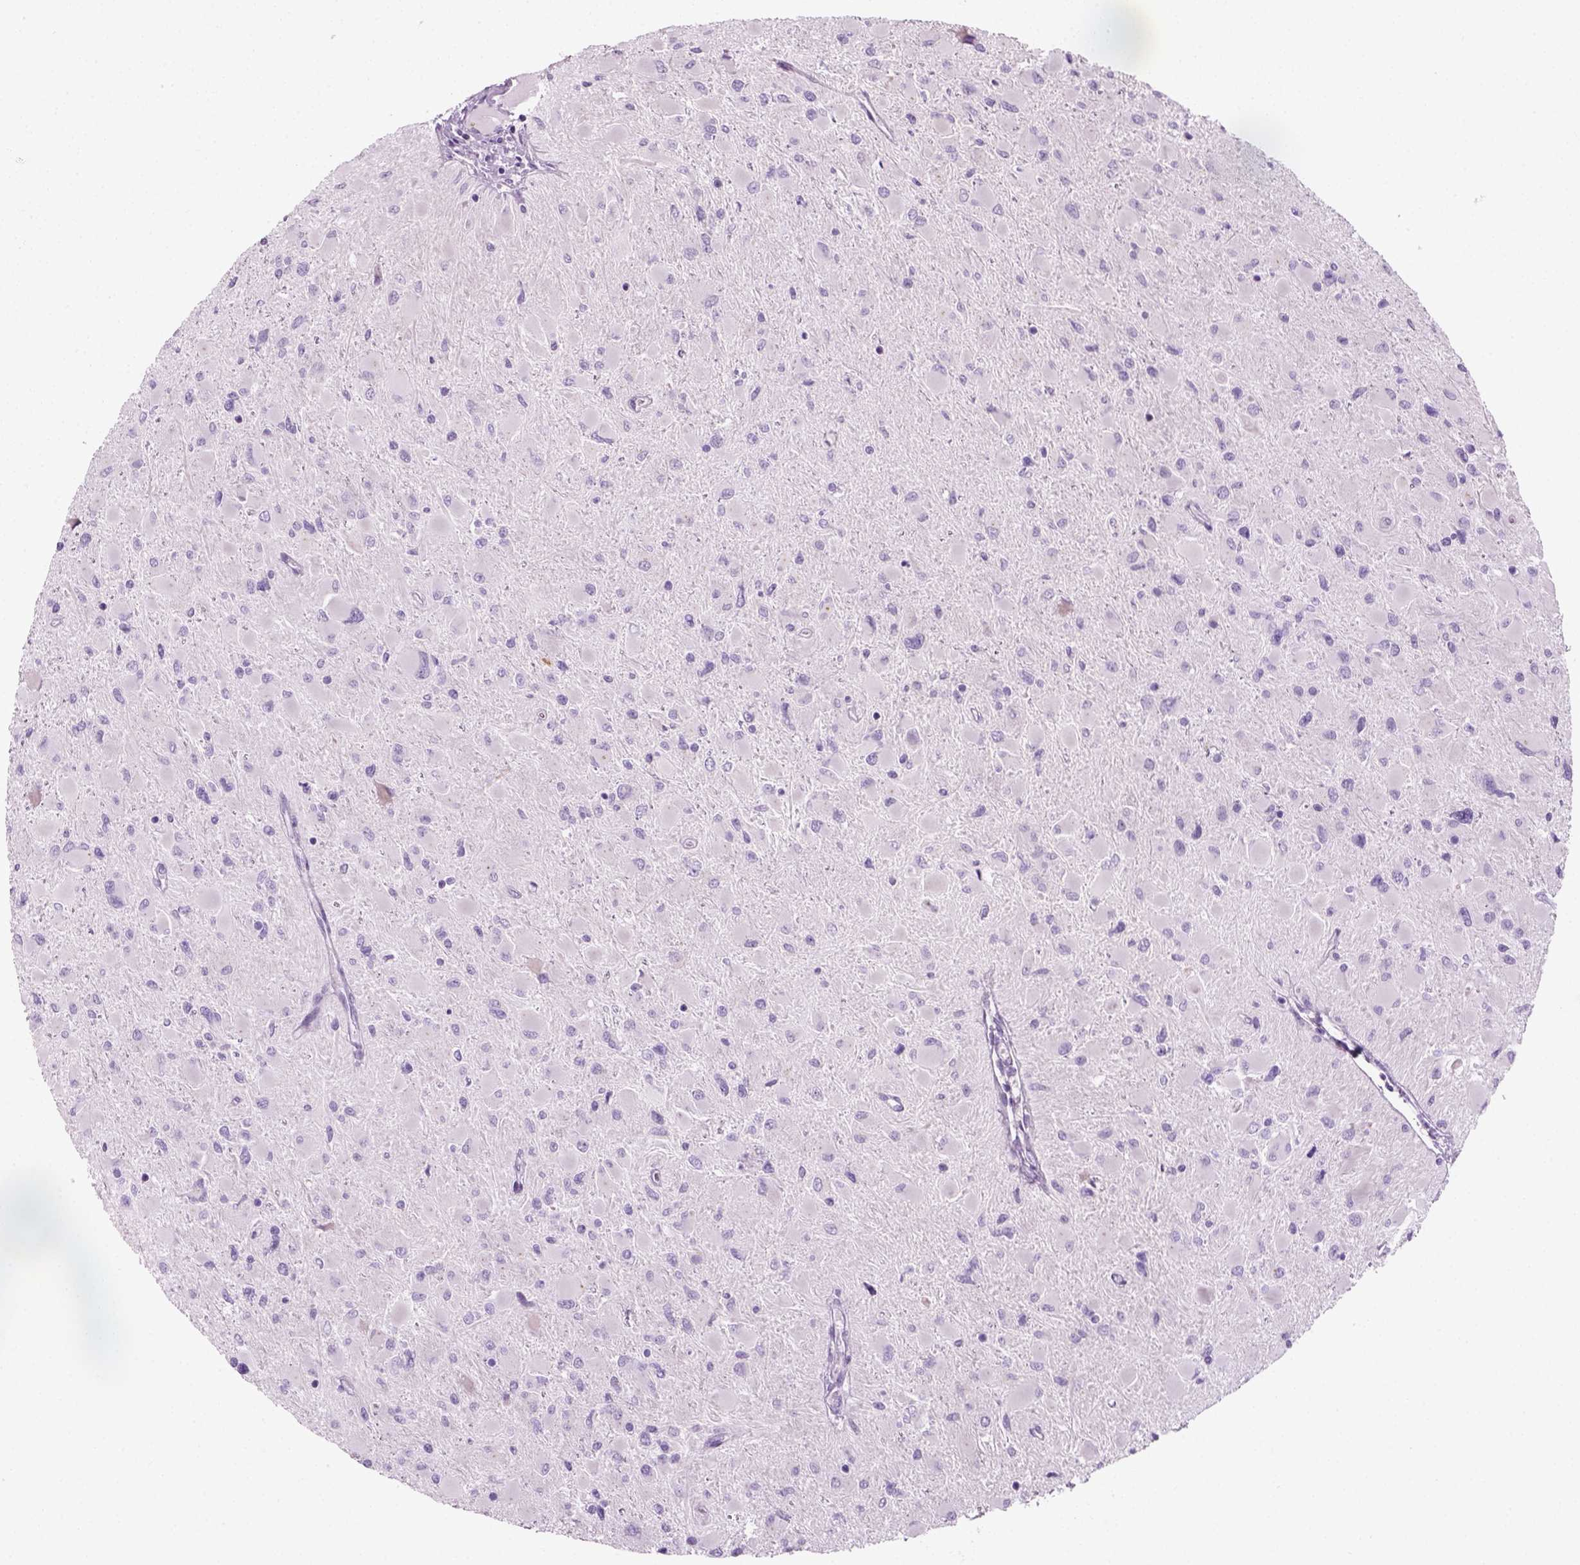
{"staining": {"intensity": "negative", "quantity": "none", "location": "none"}, "tissue": "glioma", "cell_type": "Tumor cells", "image_type": "cancer", "snomed": [{"axis": "morphology", "description": "Glioma, malignant, High grade"}, {"axis": "topography", "description": "Cerebral cortex"}], "caption": "Micrograph shows no protein staining in tumor cells of glioma tissue.", "gene": "IL4", "patient": {"sex": "female", "age": 36}}